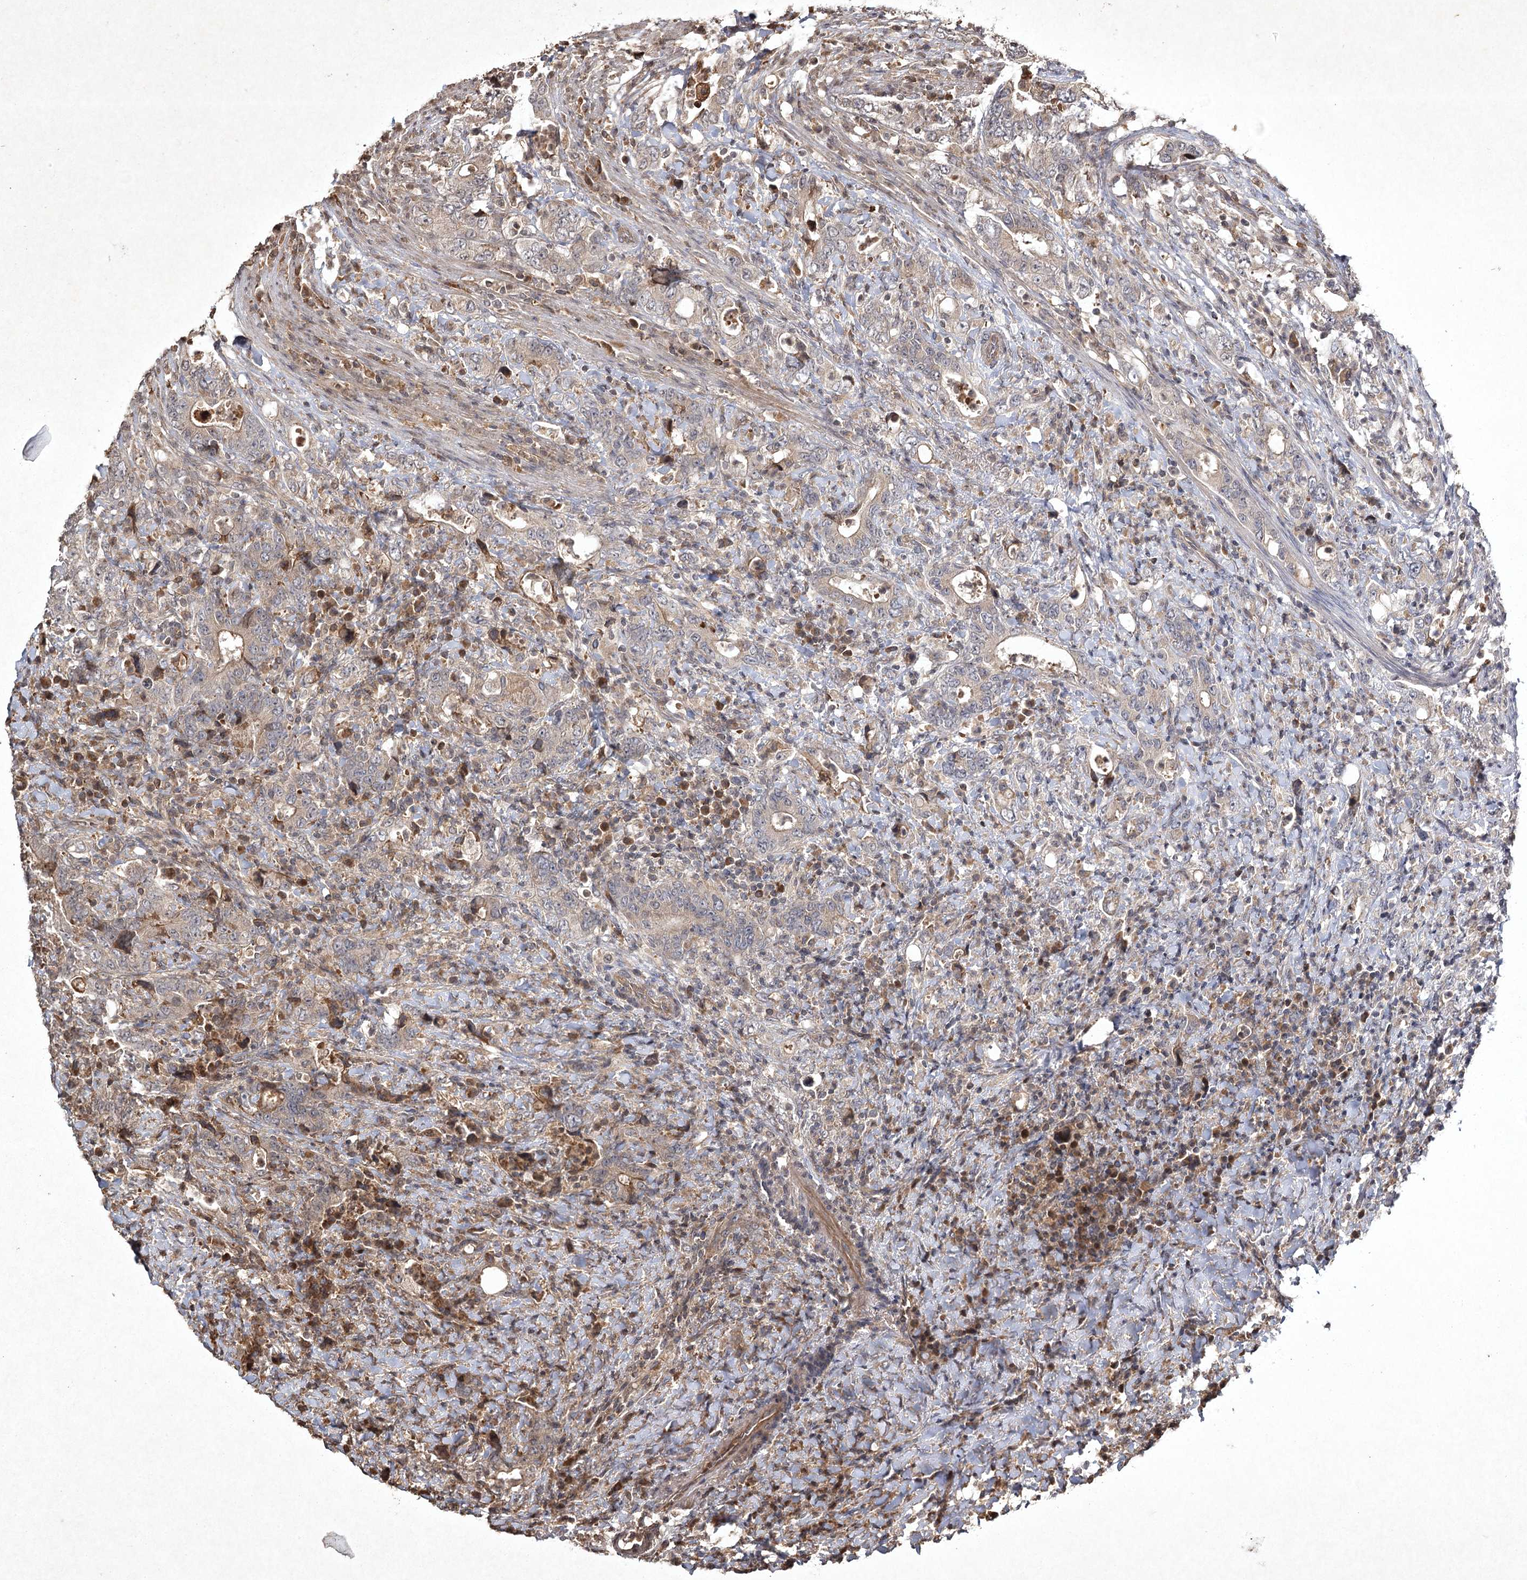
{"staining": {"intensity": "moderate", "quantity": "<25%", "location": "cytoplasmic/membranous"}, "tissue": "colorectal cancer", "cell_type": "Tumor cells", "image_type": "cancer", "snomed": [{"axis": "morphology", "description": "Adenocarcinoma, NOS"}, {"axis": "topography", "description": "Colon"}], "caption": "Approximately <25% of tumor cells in human colorectal adenocarcinoma display moderate cytoplasmic/membranous protein expression as visualized by brown immunohistochemical staining.", "gene": "CYP2B6", "patient": {"sex": "female", "age": 75}}